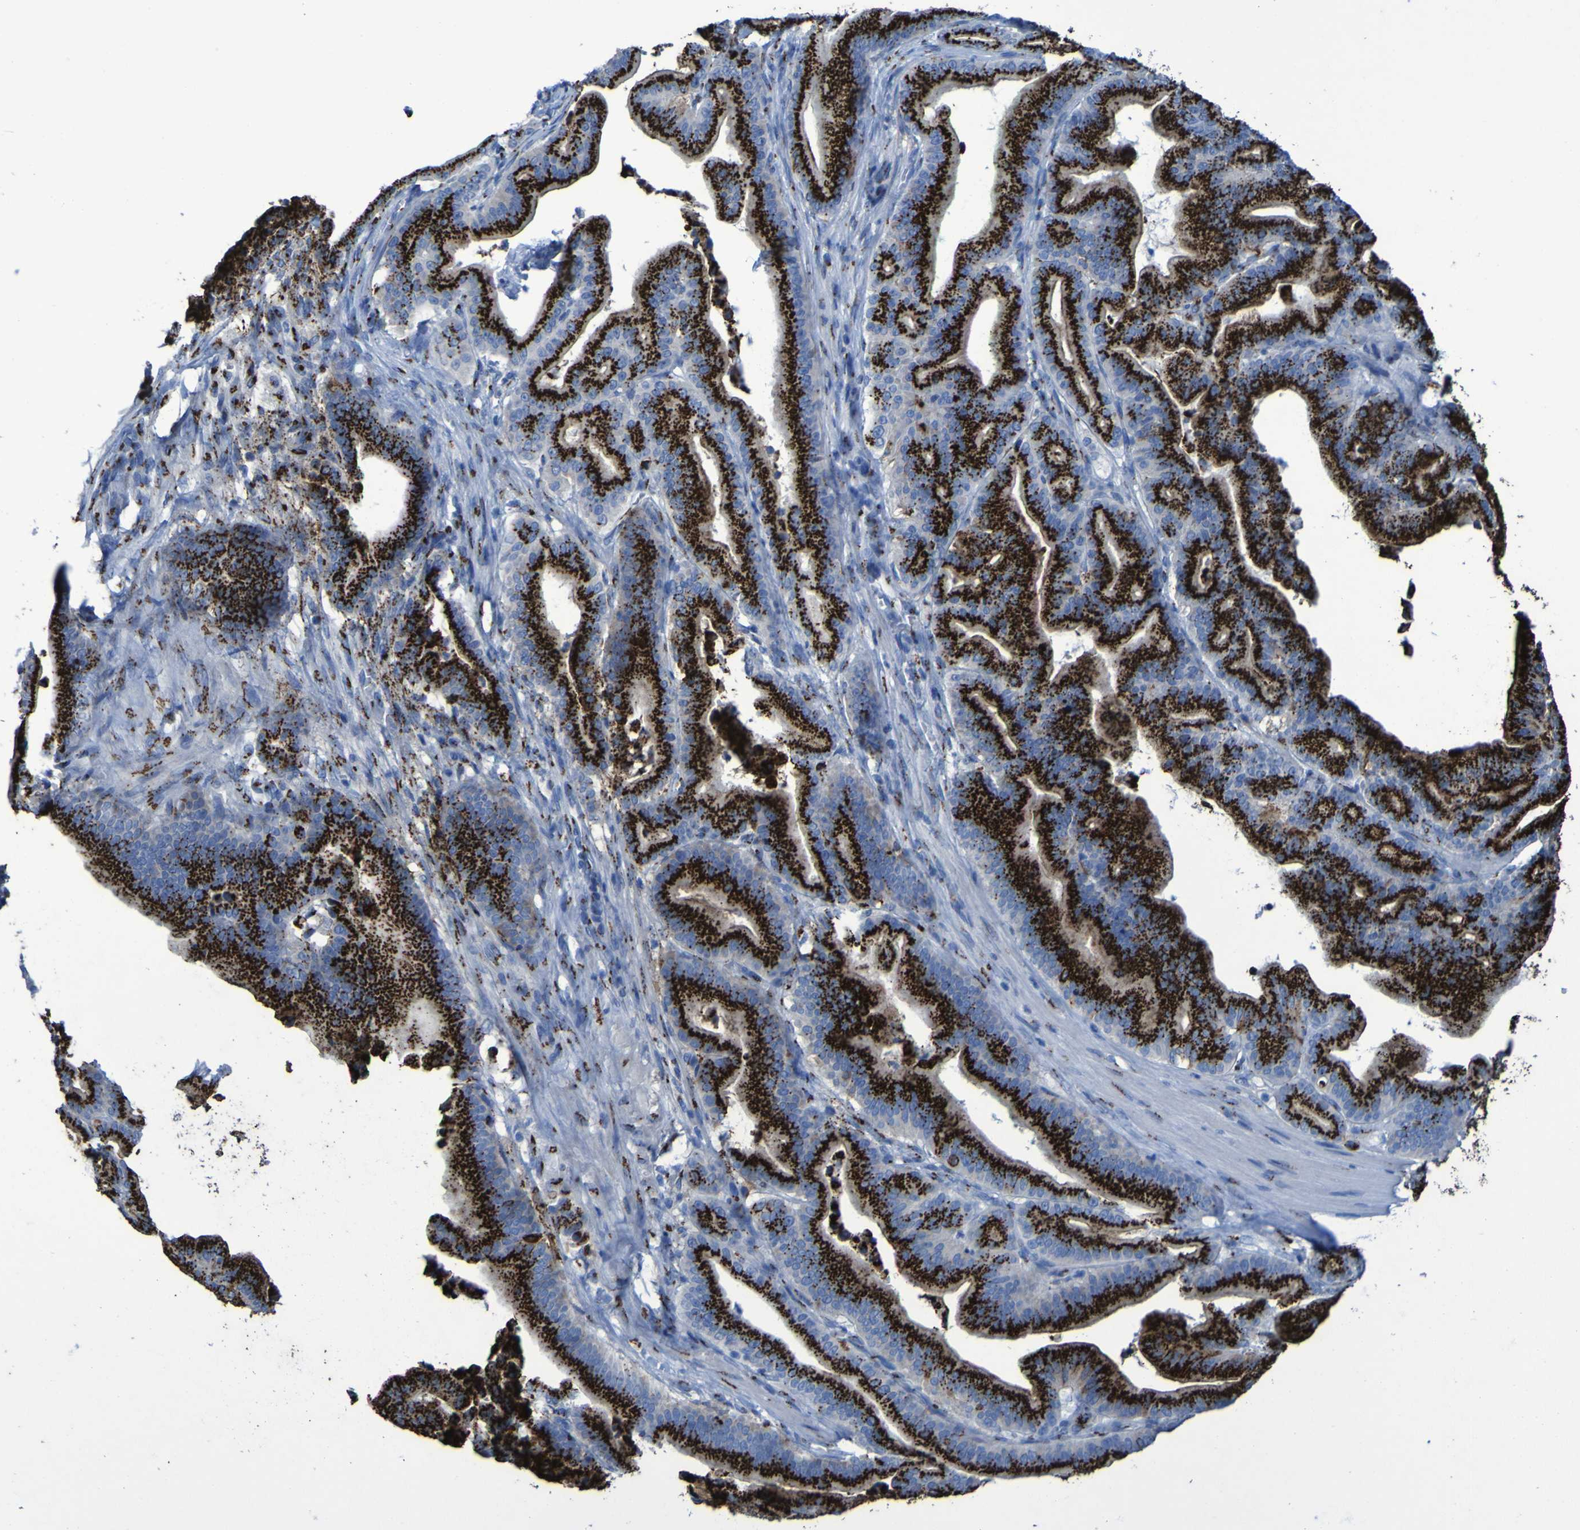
{"staining": {"intensity": "strong", "quantity": ">75%", "location": "cytoplasmic/membranous"}, "tissue": "pancreatic cancer", "cell_type": "Tumor cells", "image_type": "cancer", "snomed": [{"axis": "morphology", "description": "Adenocarcinoma, NOS"}, {"axis": "topography", "description": "Pancreas"}], "caption": "An immunohistochemistry (IHC) micrograph of tumor tissue is shown. Protein staining in brown highlights strong cytoplasmic/membranous positivity in adenocarcinoma (pancreatic) within tumor cells.", "gene": "GOLM1", "patient": {"sex": "male", "age": 63}}